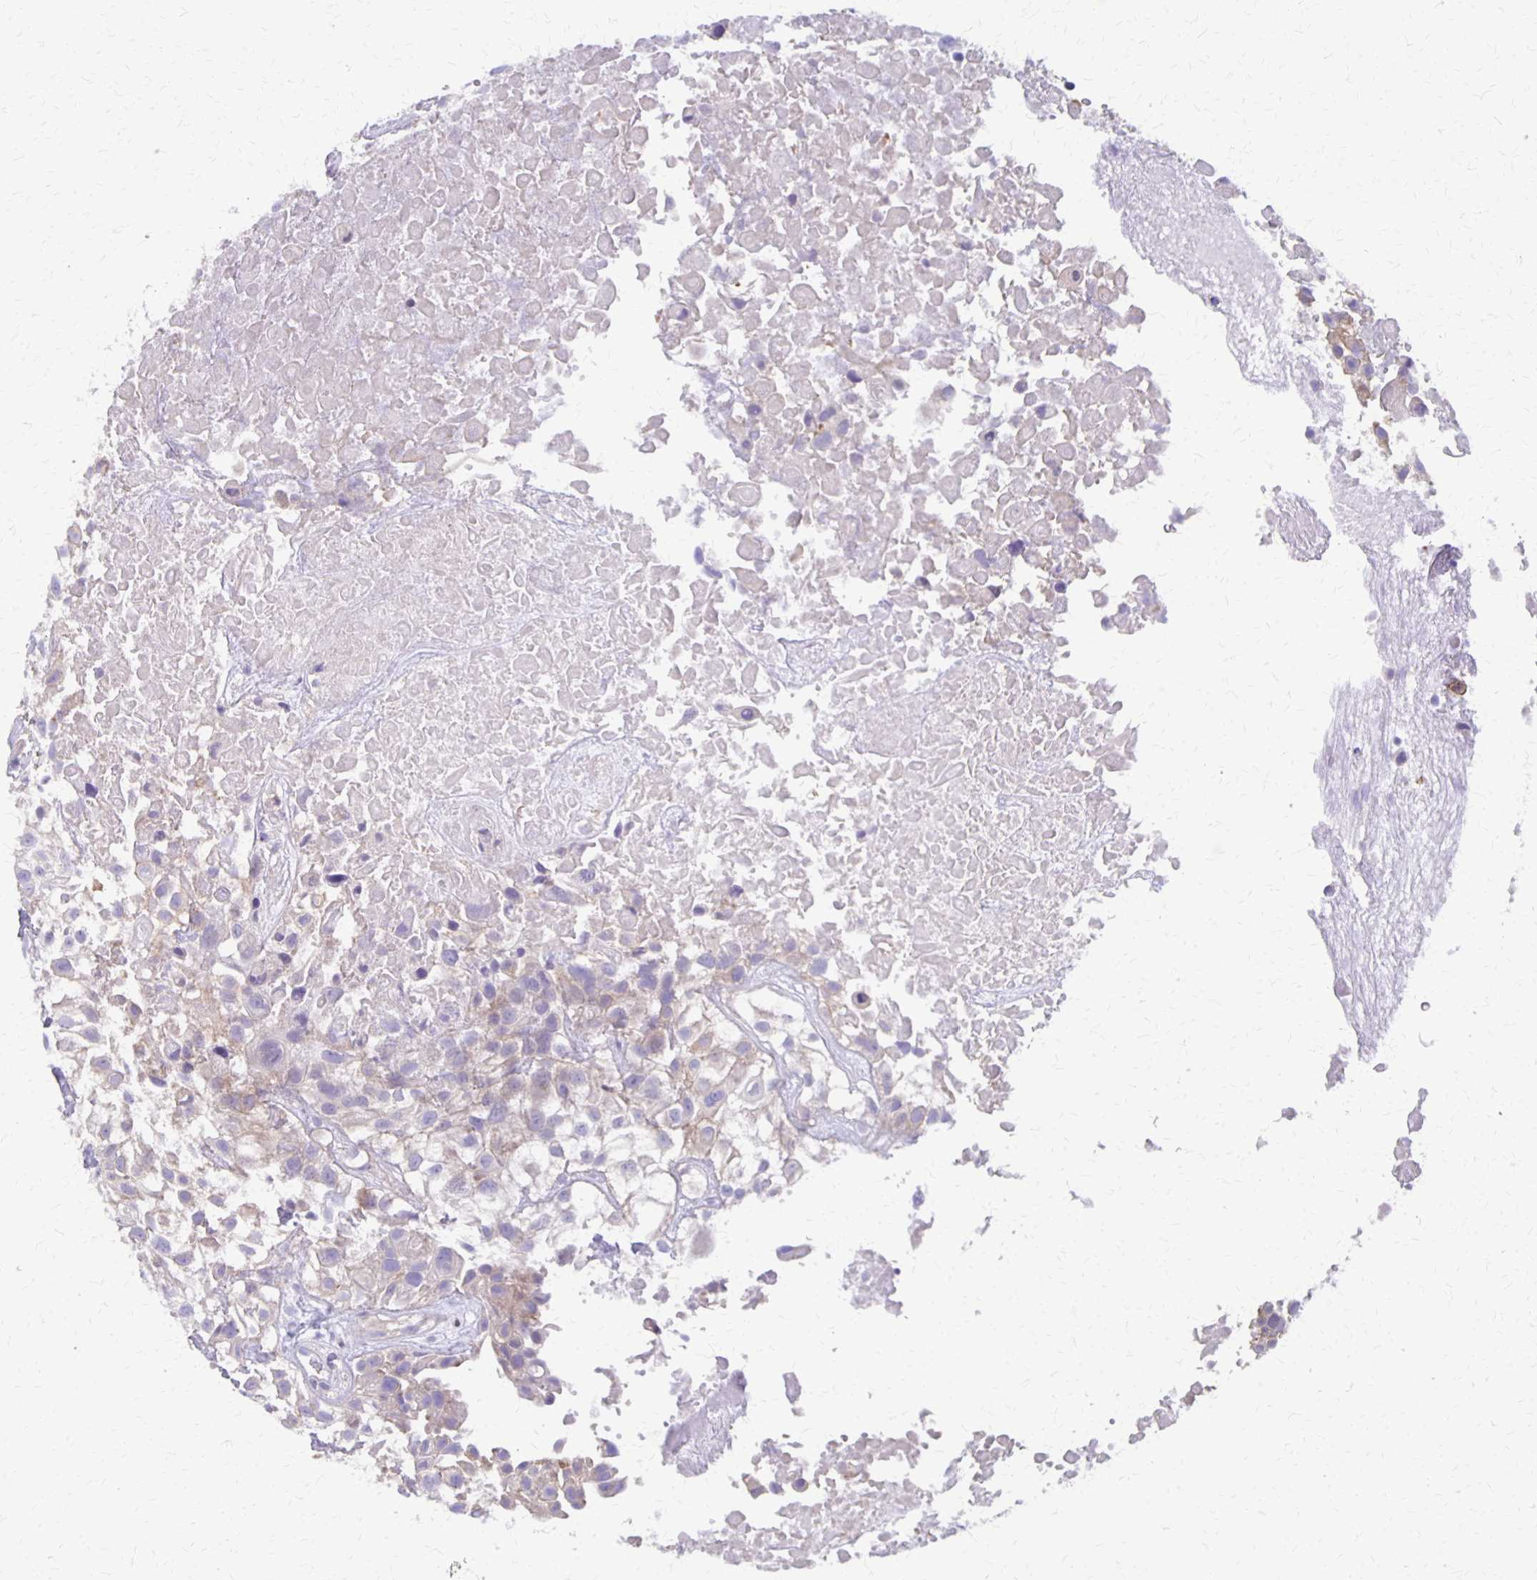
{"staining": {"intensity": "weak", "quantity": "<25%", "location": "cytoplasmic/membranous"}, "tissue": "urothelial cancer", "cell_type": "Tumor cells", "image_type": "cancer", "snomed": [{"axis": "morphology", "description": "Urothelial carcinoma, High grade"}, {"axis": "topography", "description": "Urinary bladder"}], "caption": "An IHC image of urothelial cancer is shown. There is no staining in tumor cells of urothelial cancer.", "gene": "SEPTIN5", "patient": {"sex": "male", "age": 56}}